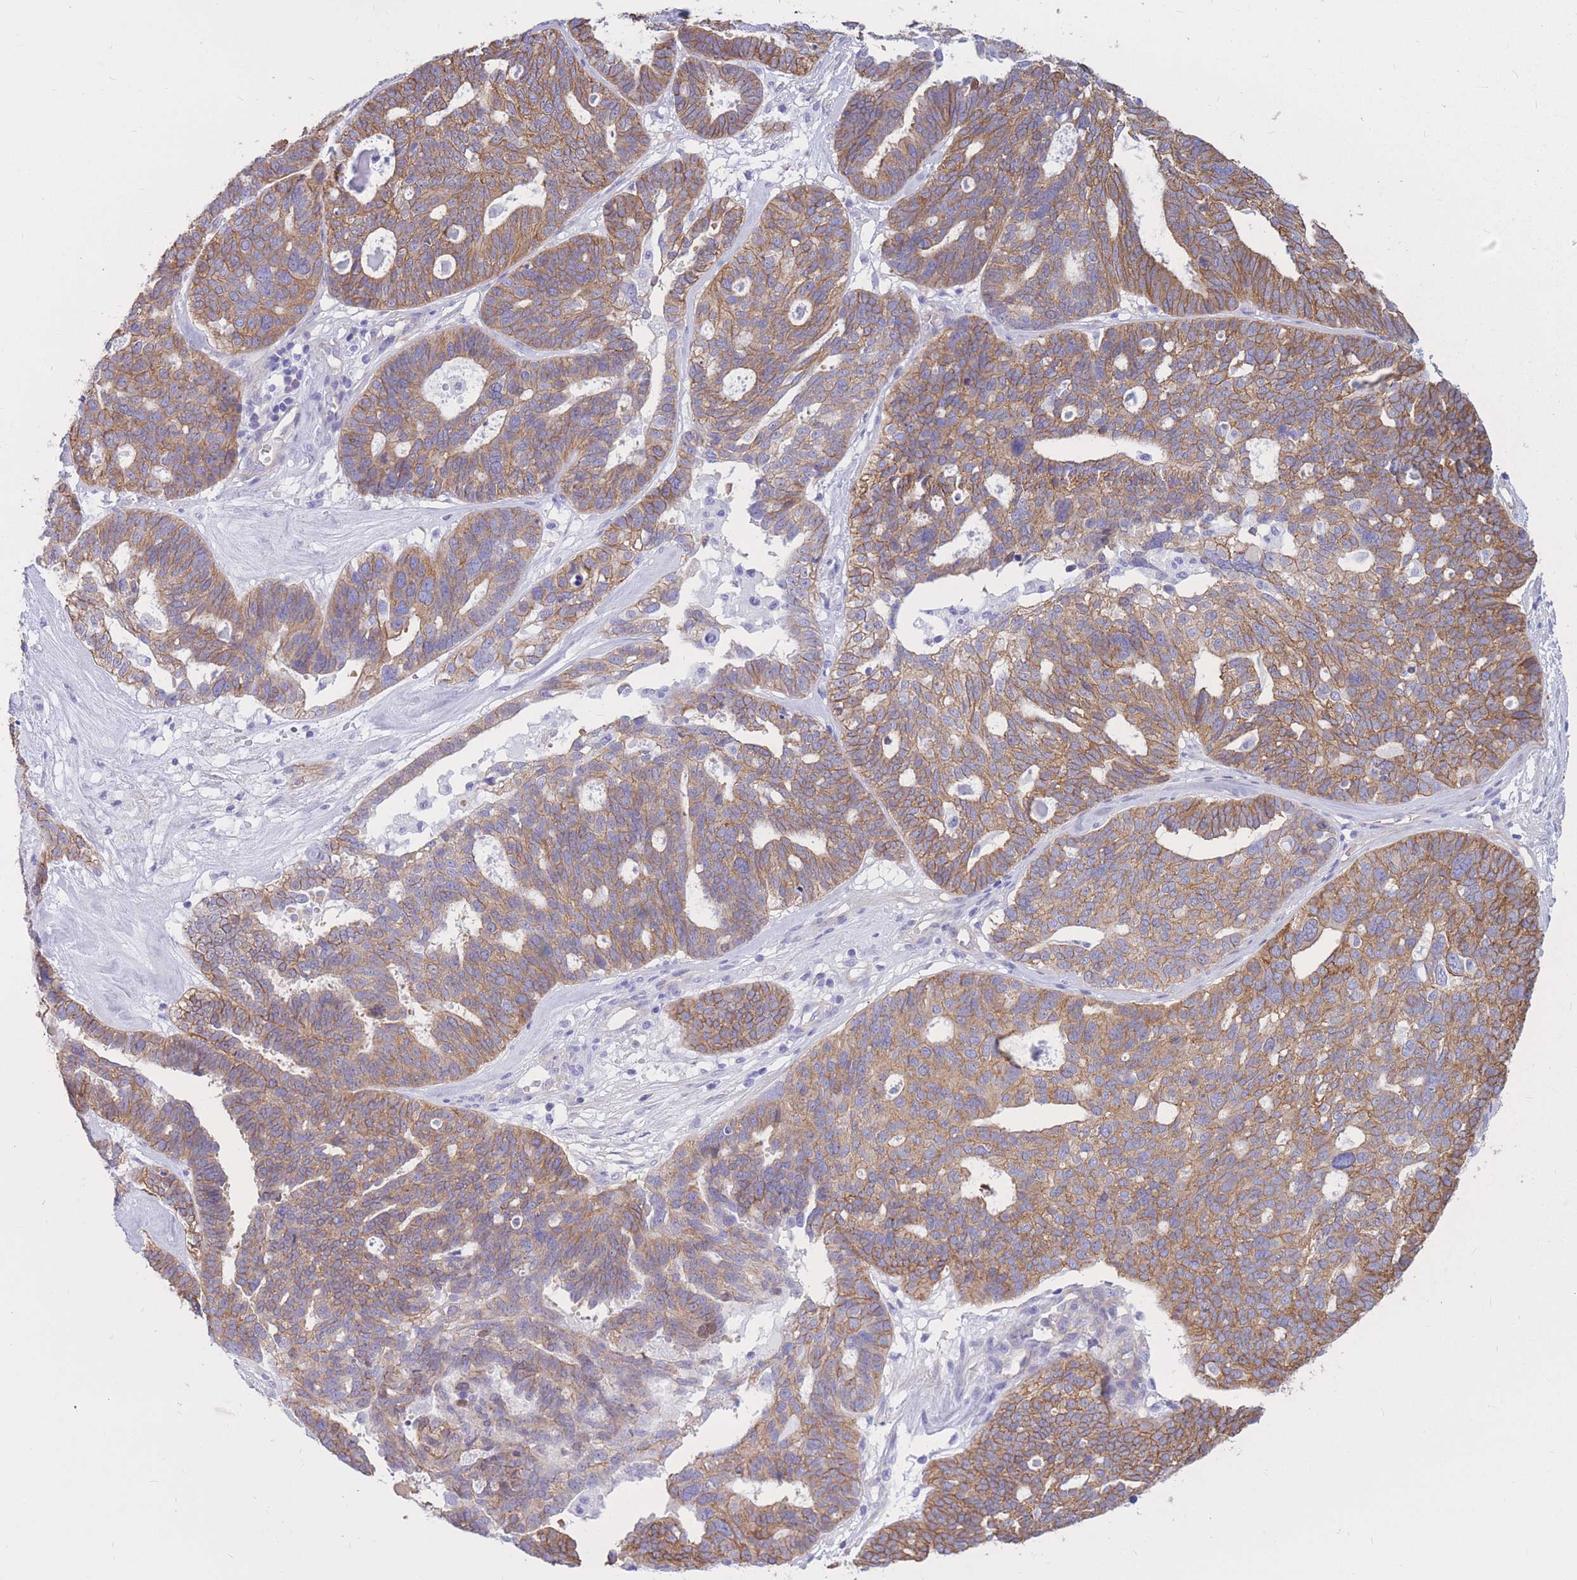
{"staining": {"intensity": "moderate", "quantity": ">75%", "location": "cytoplasmic/membranous"}, "tissue": "ovarian cancer", "cell_type": "Tumor cells", "image_type": "cancer", "snomed": [{"axis": "morphology", "description": "Cystadenocarcinoma, serous, NOS"}, {"axis": "topography", "description": "Ovary"}], "caption": "Tumor cells display moderate cytoplasmic/membranous staining in about >75% of cells in ovarian cancer (serous cystadenocarcinoma). Using DAB (brown) and hematoxylin (blue) stains, captured at high magnification using brightfield microscopy.", "gene": "ADD2", "patient": {"sex": "female", "age": 59}}